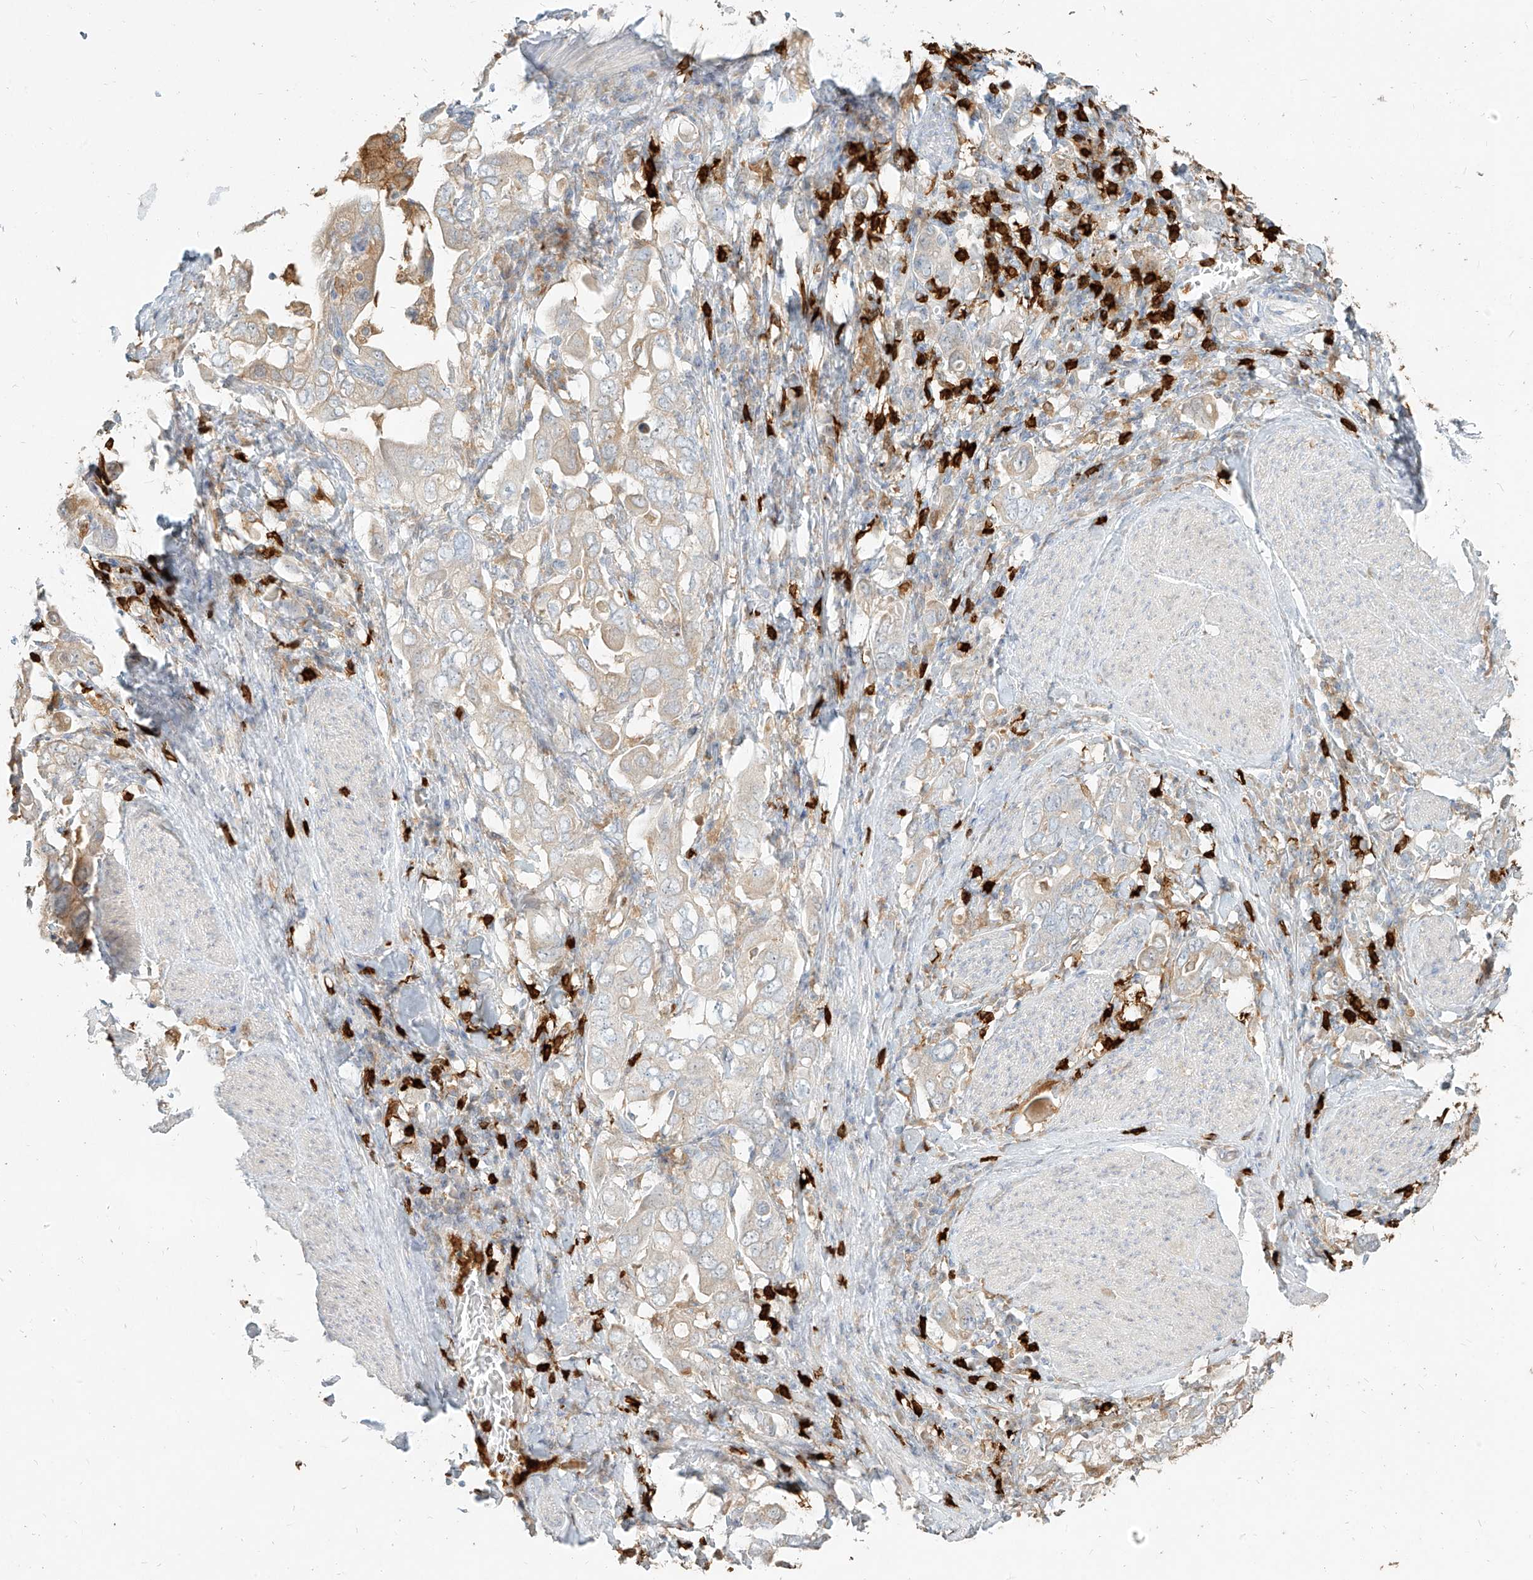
{"staining": {"intensity": "weak", "quantity": "<25%", "location": "cytoplasmic/membranous"}, "tissue": "stomach cancer", "cell_type": "Tumor cells", "image_type": "cancer", "snomed": [{"axis": "morphology", "description": "Adenocarcinoma, NOS"}, {"axis": "topography", "description": "Stomach, upper"}], "caption": "This image is of adenocarcinoma (stomach) stained with immunohistochemistry (IHC) to label a protein in brown with the nuclei are counter-stained blue. There is no positivity in tumor cells.", "gene": "PGD", "patient": {"sex": "male", "age": 62}}